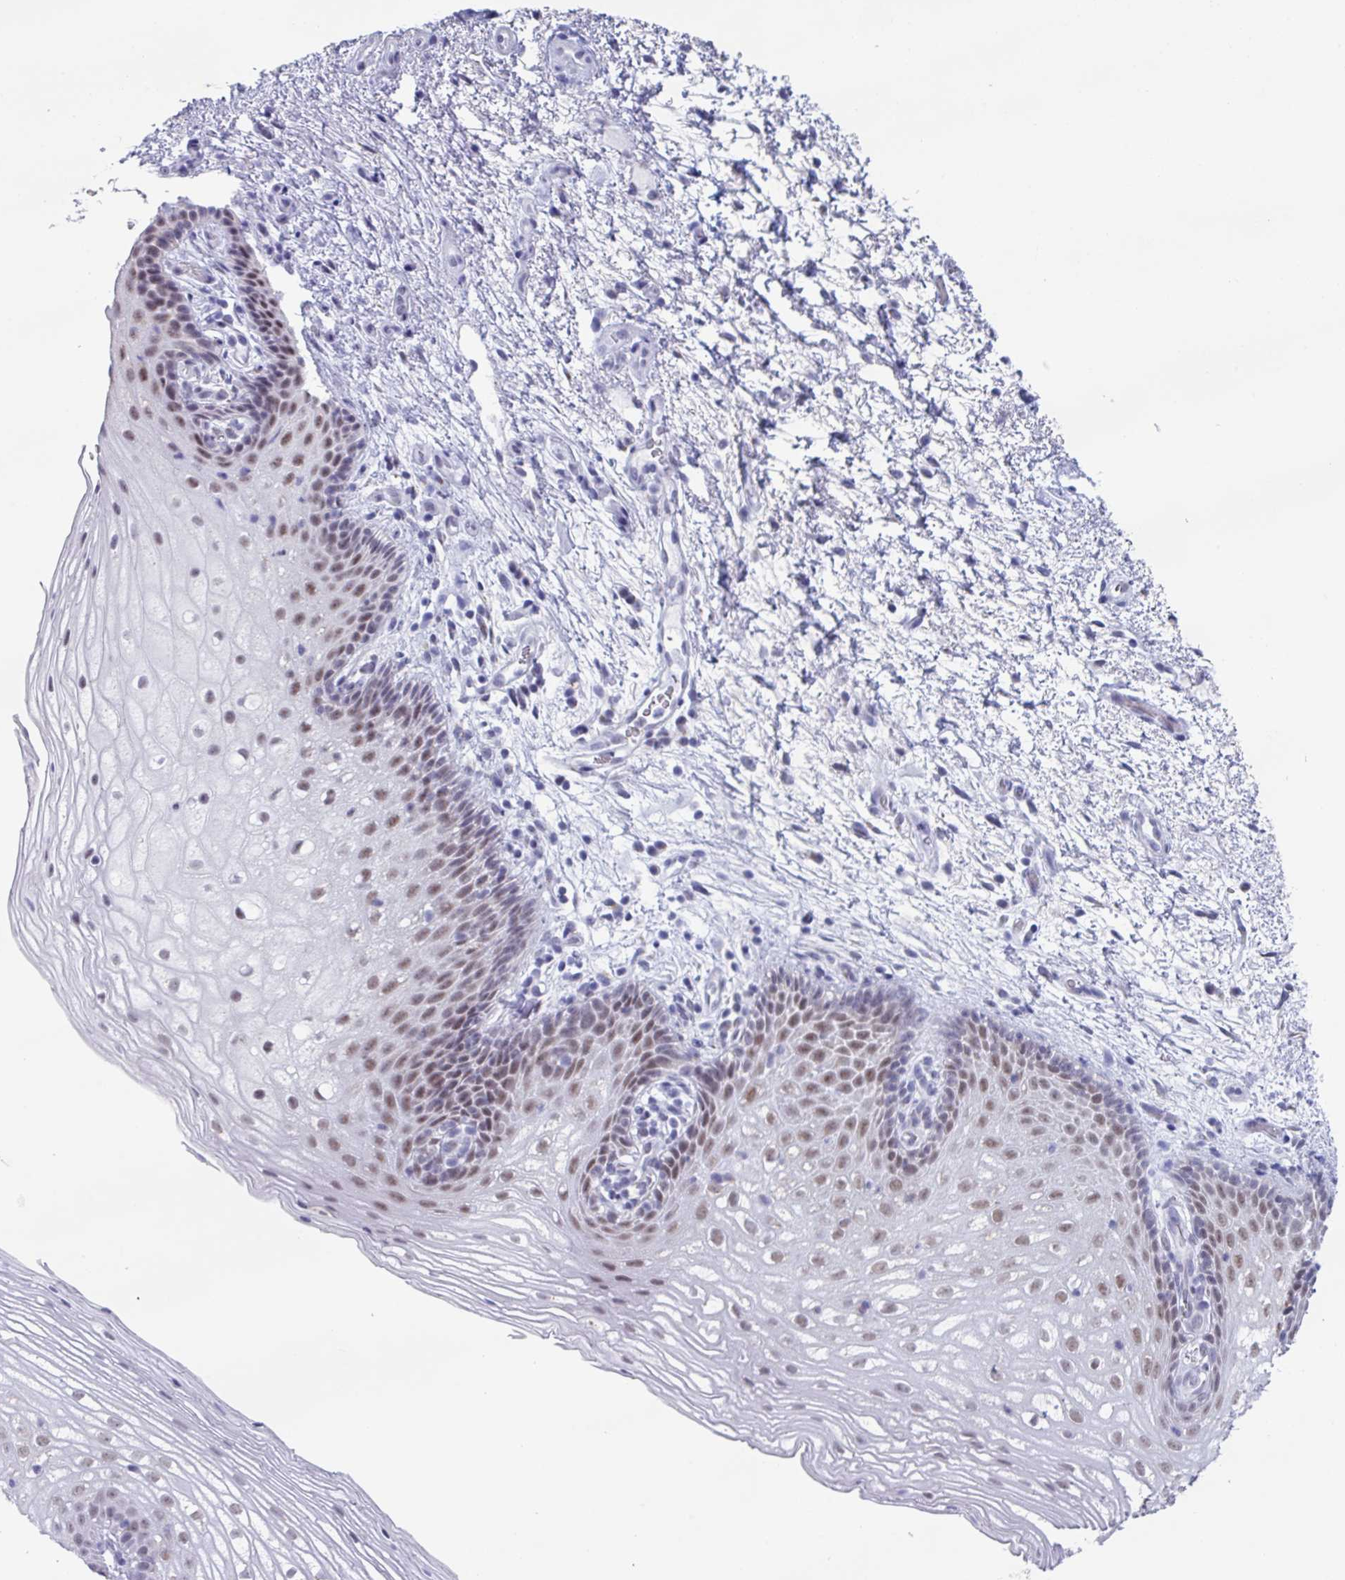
{"staining": {"intensity": "moderate", "quantity": "<25%", "location": "nuclear"}, "tissue": "vagina", "cell_type": "Squamous epithelial cells", "image_type": "normal", "snomed": [{"axis": "morphology", "description": "Normal tissue, NOS"}, {"axis": "topography", "description": "Vagina"}], "caption": "A micrograph of vagina stained for a protein reveals moderate nuclear brown staining in squamous epithelial cells. The staining is performed using DAB (3,3'-diaminobenzidine) brown chromogen to label protein expression. The nuclei are counter-stained blue using hematoxylin.", "gene": "PUF60", "patient": {"sex": "female", "age": 47}}